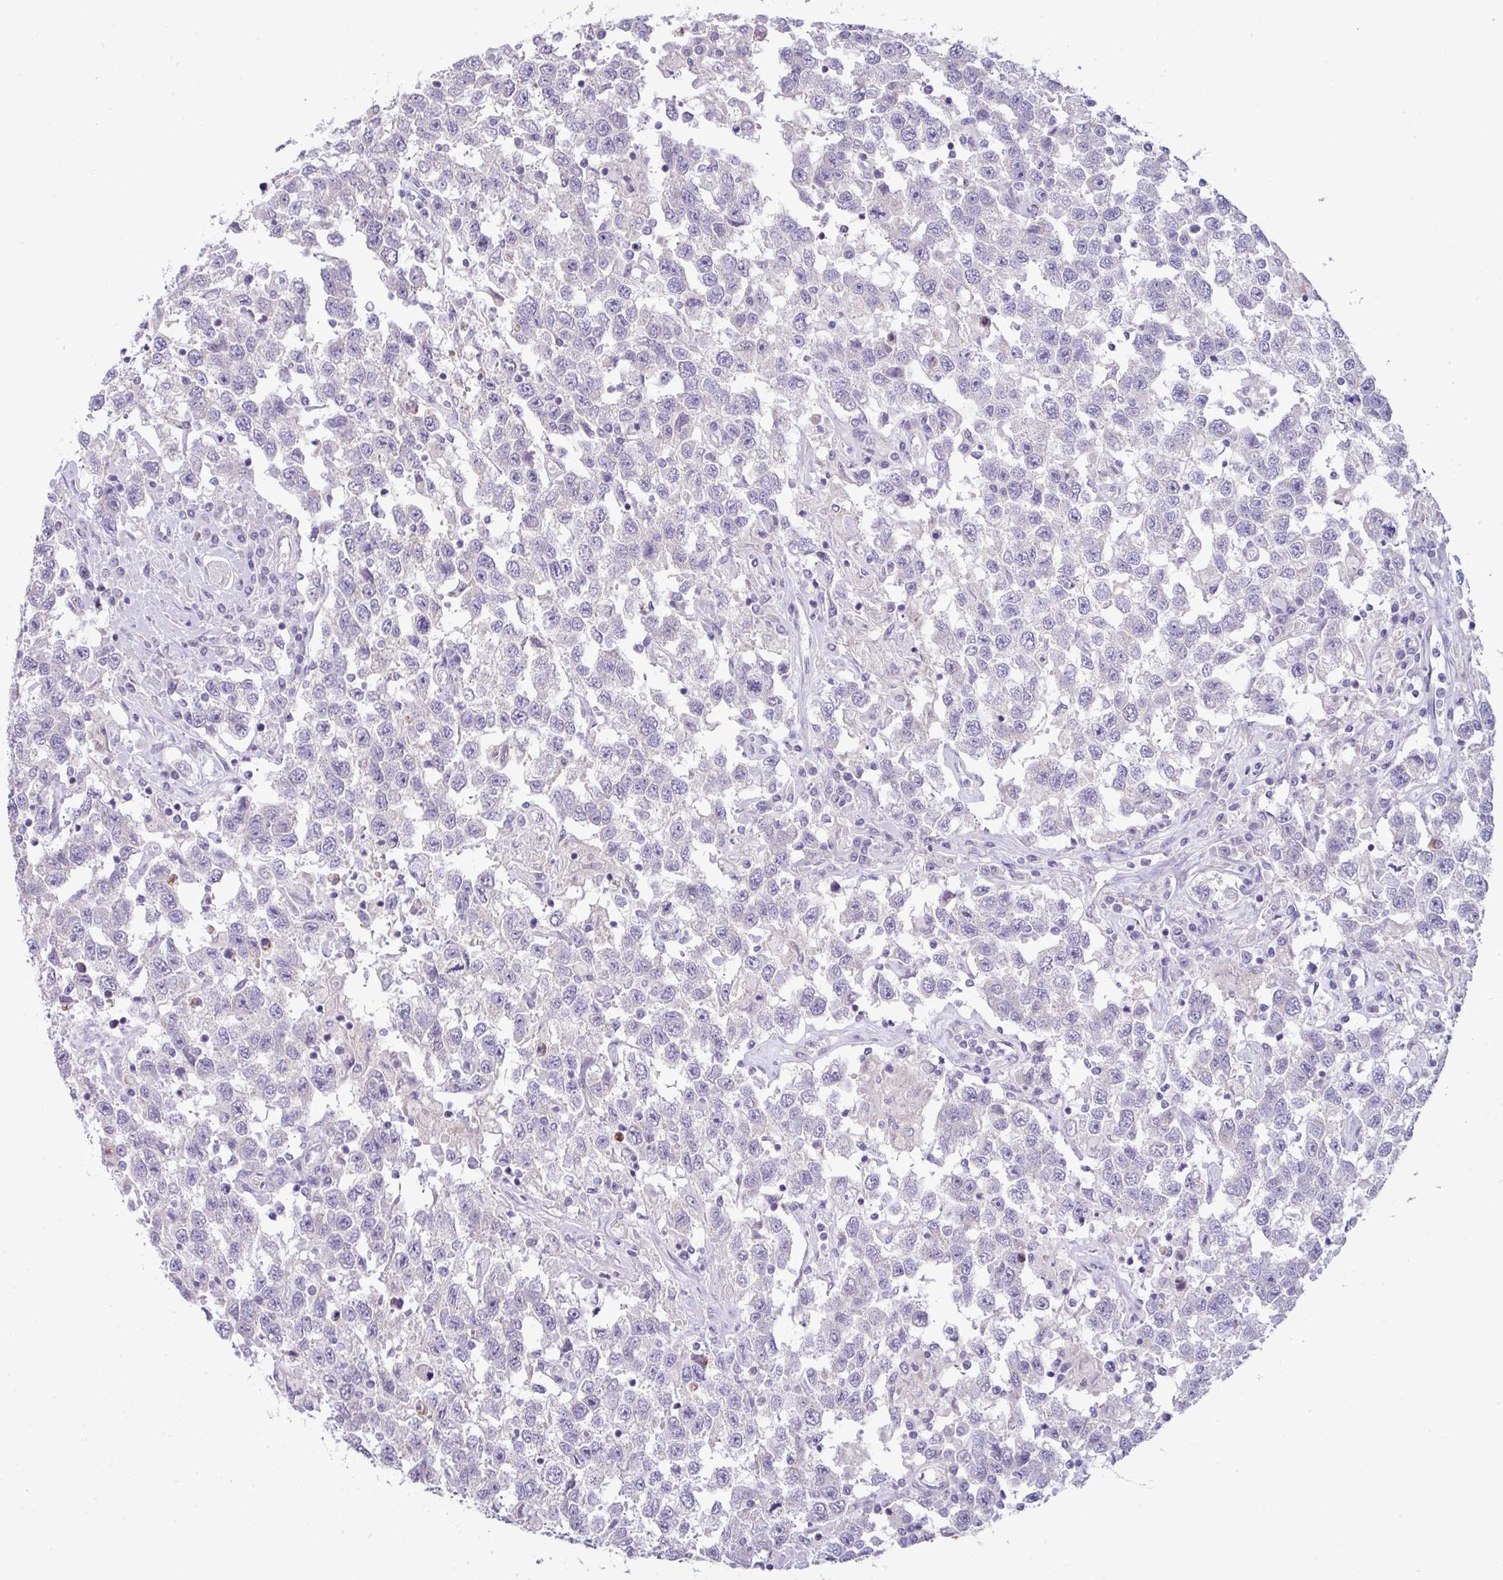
{"staining": {"intensity": "negative", "quantity": "none", "location": "none"}, "tissue": "testis cancer", "cell_type": "Tumor cells", "image_type": "cancer", "snomed": [{"axis": "morphology", "description": "Seminoma, NOS"}, {"axis": "topography", "description": "Testis"}], "caption": "Histopathology image shows no significant protein expression in tumor cells of testis seminoma.", "gene": "ACAP3", "patient": {"sex": "male", "age": 41}}